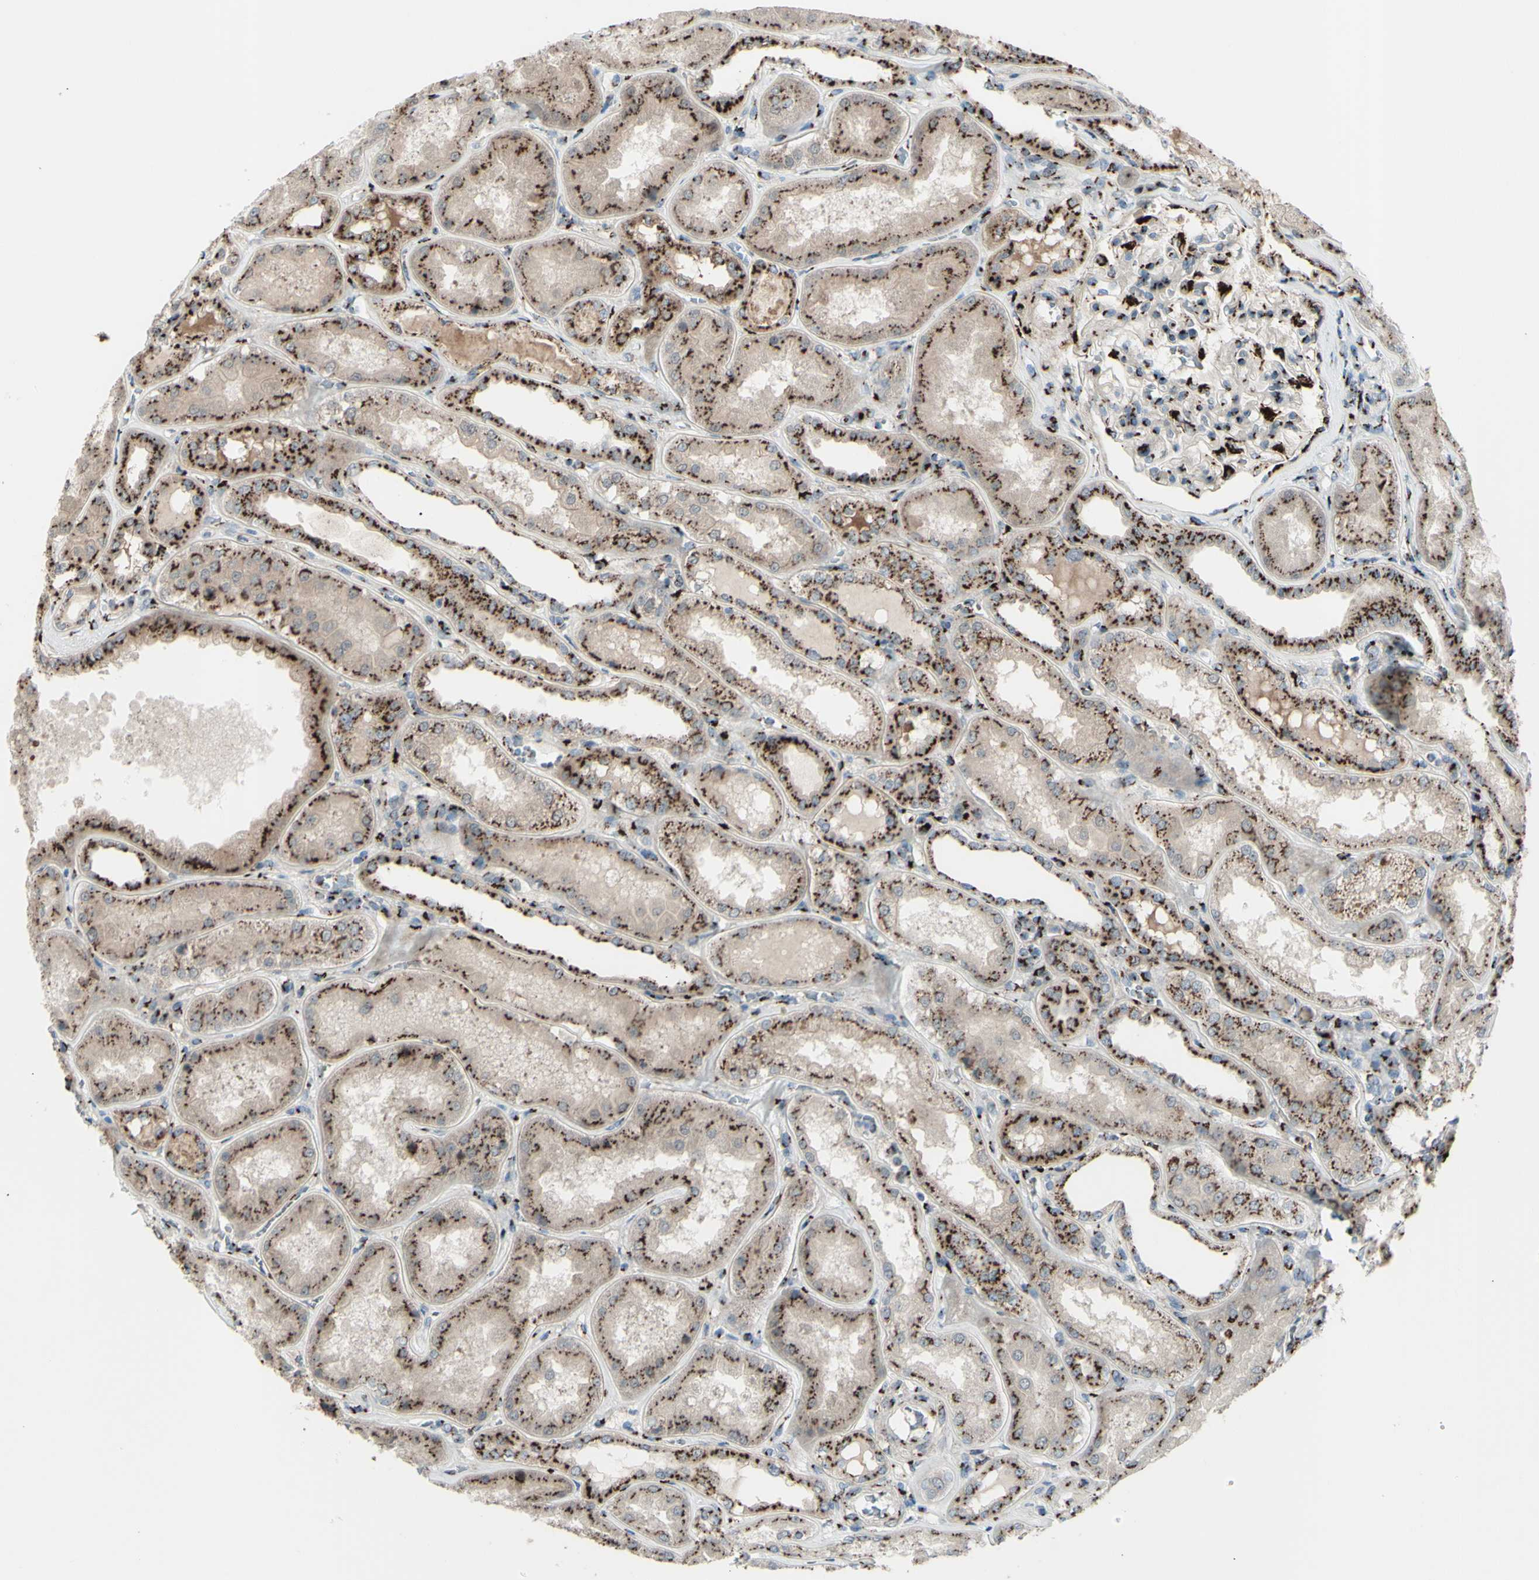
{"staining": {"intensity": "moderate", "quantity": ">75%", "location": "cytoplasmic/membranous"}, "tissue": "kidney", "cell_type": "Cells in glomeruli", "image_type": "normal", "snomed": [{"axis": "morphology", "description": "Normal tissue, NOS"}, {"axis": "topography", "description": "Kidney"}], "caption": "This is an image of immunohistochemistry staining of unremarkable kidney, which shows moderate staining in the cytoplasmic/membranous of cells in glomeruli.", "gene": "BPNT2", "patient": {"sex": "female", "age": 56}}